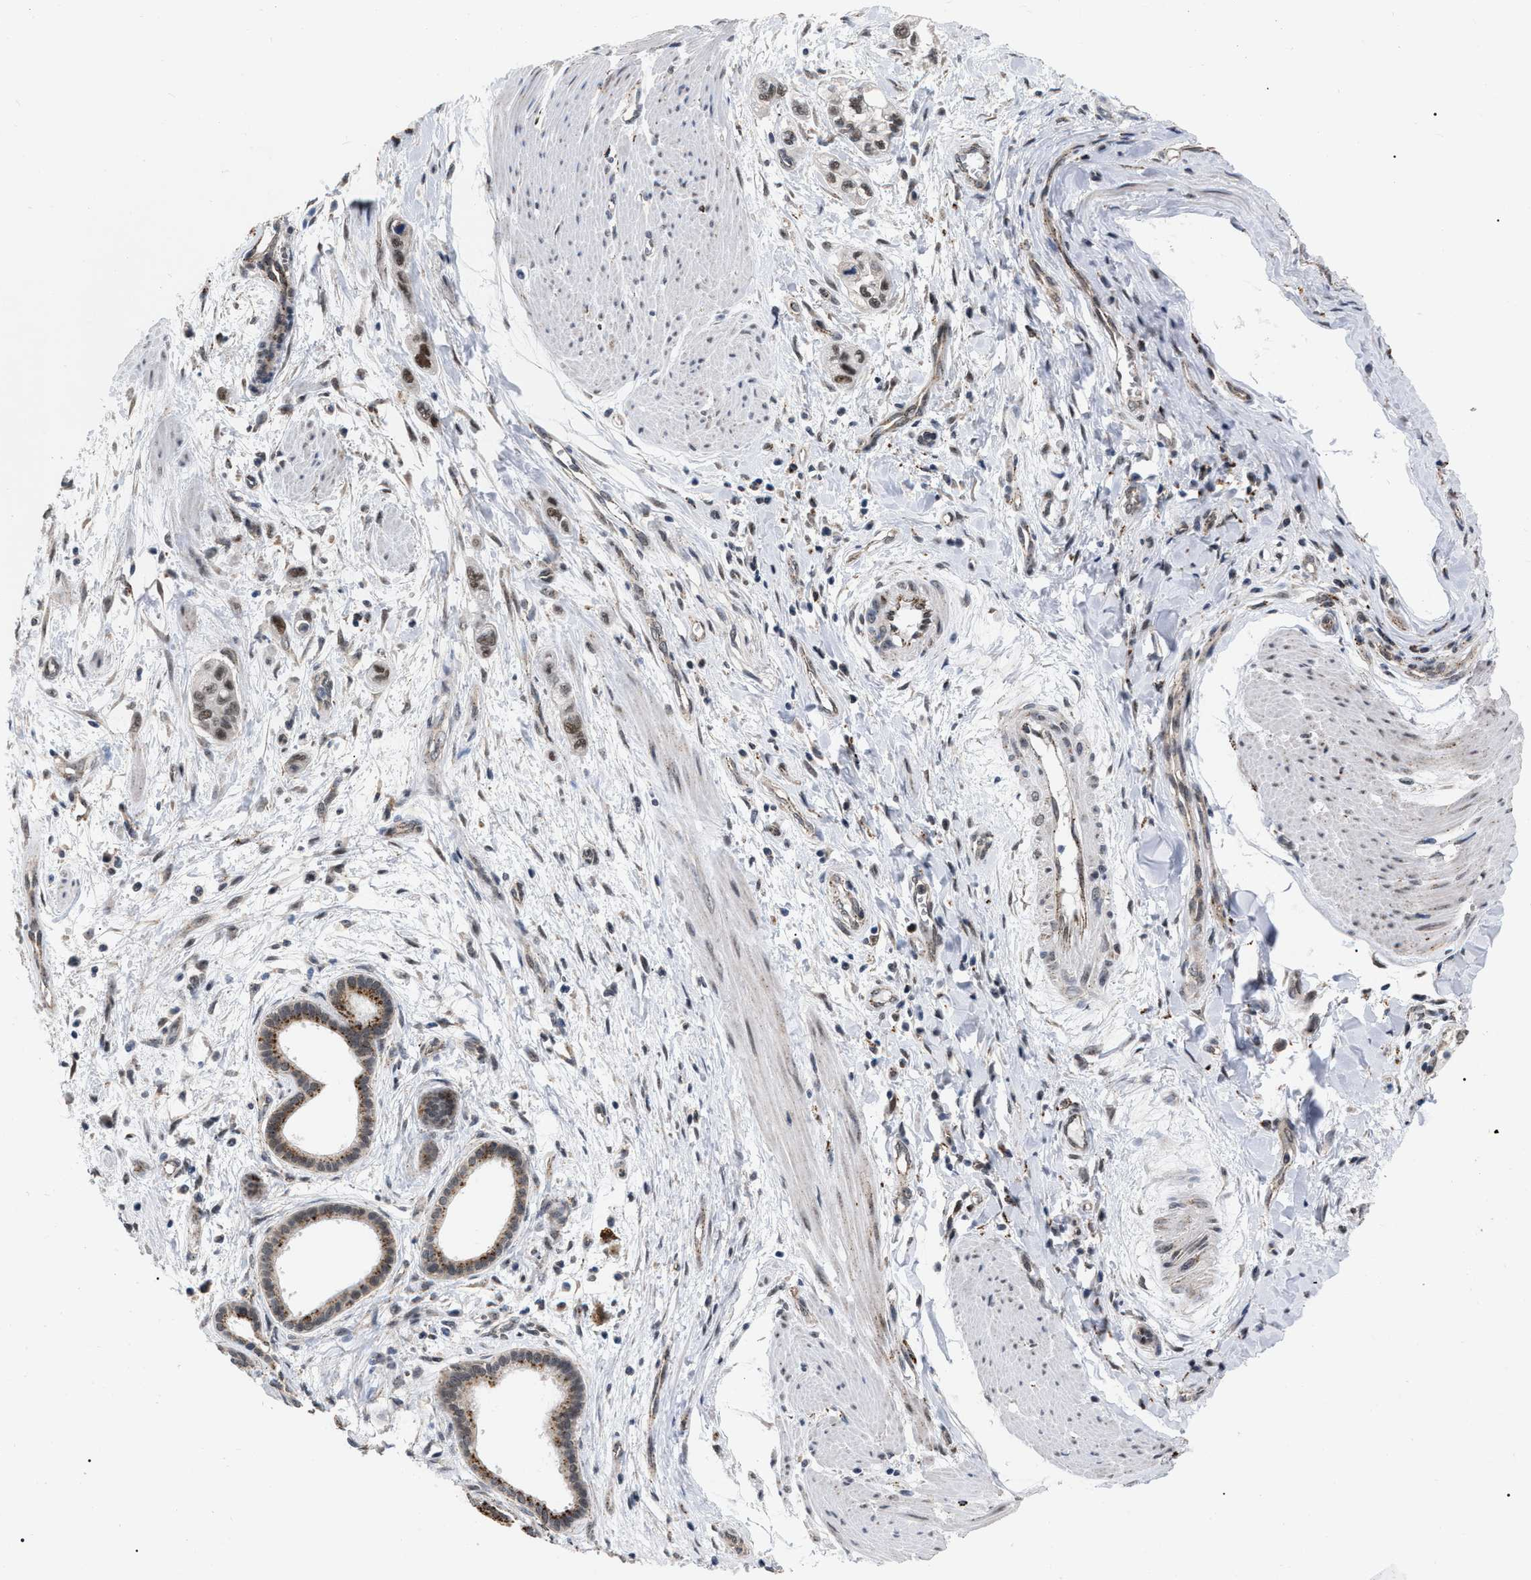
{"staining": {"intensity": "weak", "quantity": ">75%", "location": "nuclear"}, "tissue": "pancreatic cancer", "cell_type": "Tumor cells", "image_type": "cancer", "snomed": [{"axis": "morphology", "description": "Adenocarcinoma, NOS"}, {"axis": "topography", "description": "Pancreas"}], "caption": "Pancreatic cancer (adenocarcinoma) tissue demonstrates weak nuclear positivity in approximately >75% of tumor cells The protein of interest is shown in brown color, while the nuclei are stained blue.", "gene": "UPF1", "patient": {"sex": "male", "age": 74}}